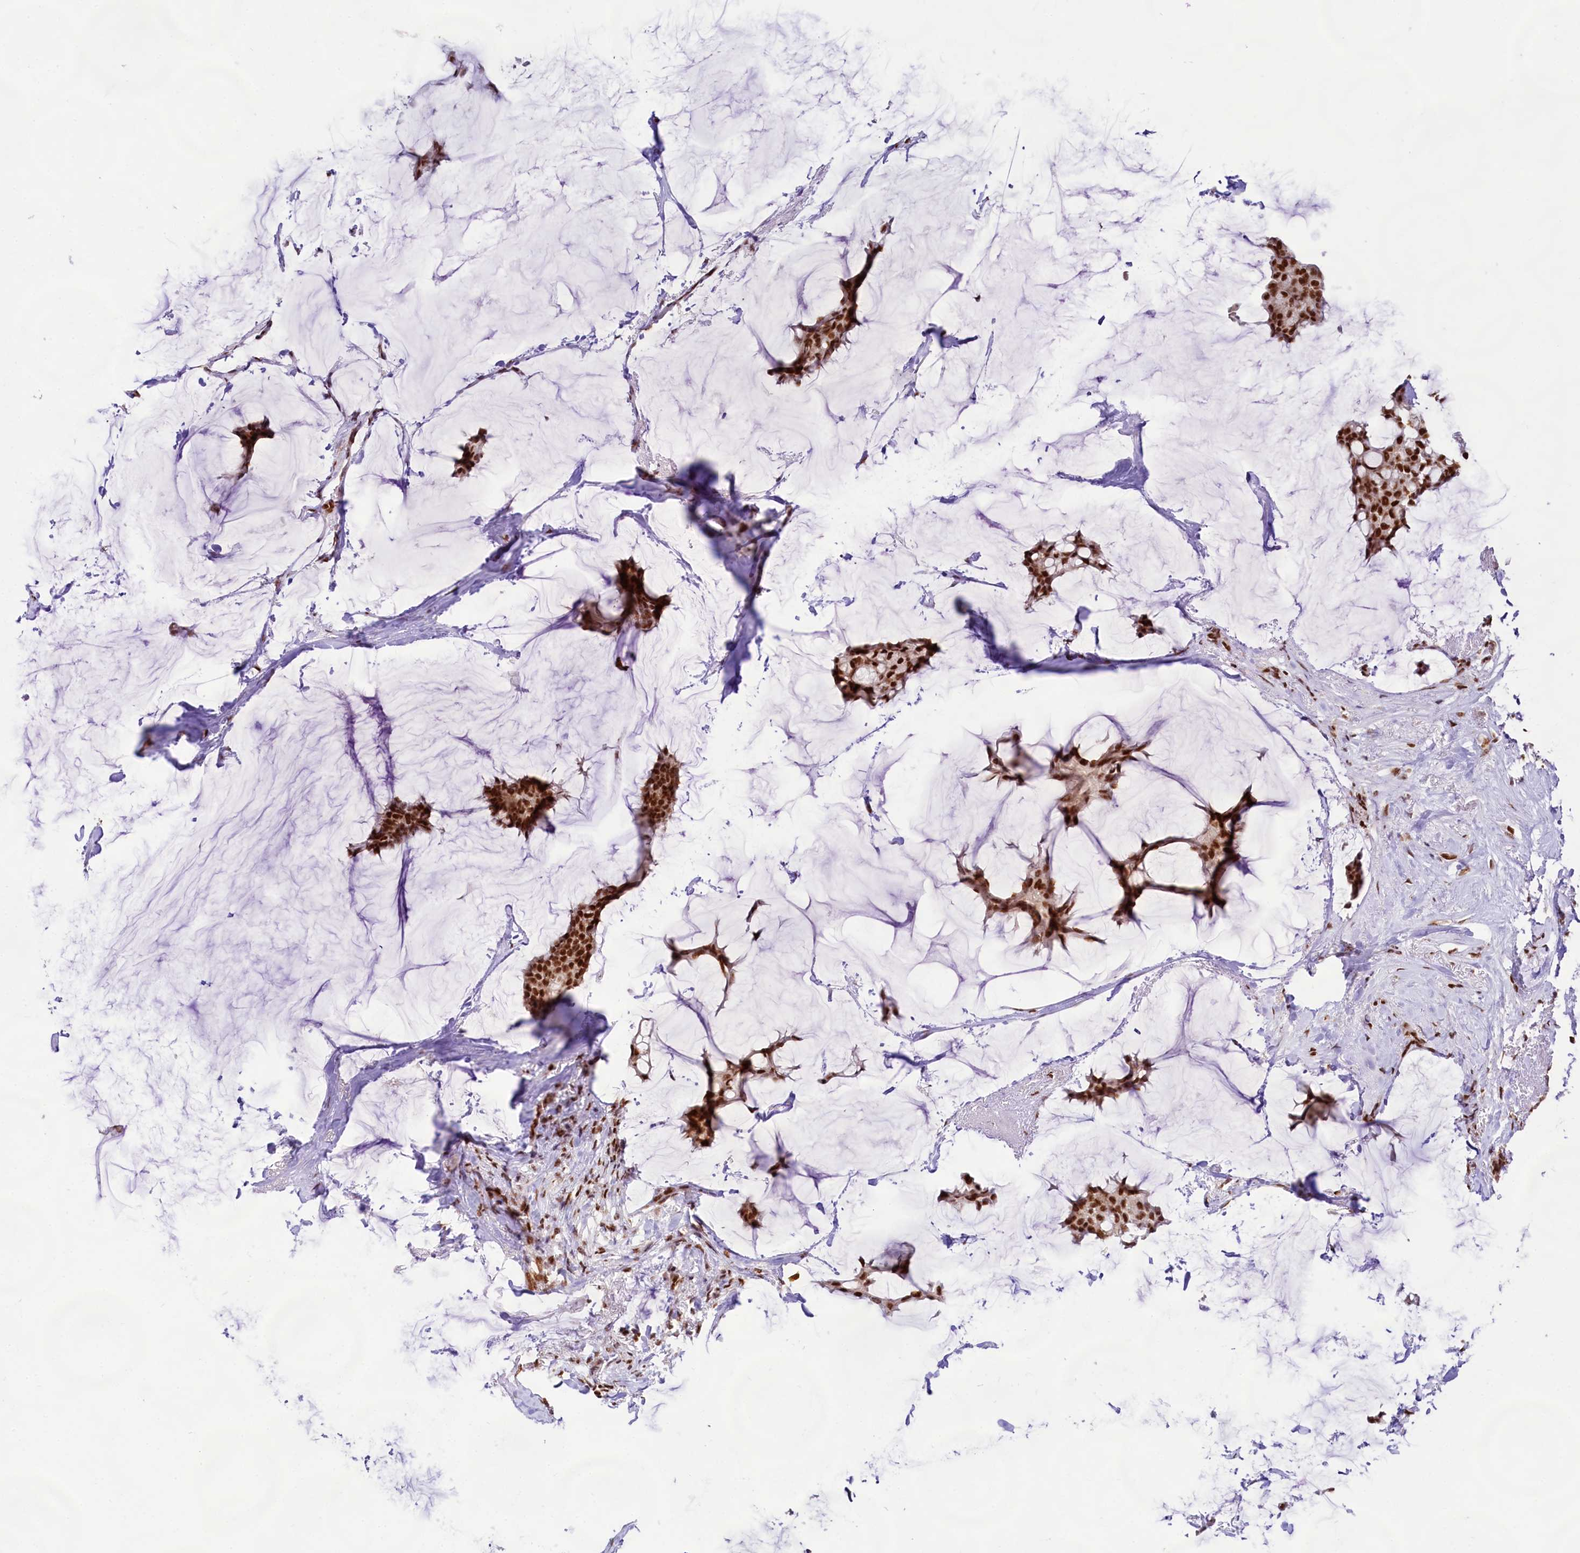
{"staining": {"intensity": "strong", "quantity": ">75%", "location": "nuclear"}, "tissue": "breast cancer", "cell_type": "Tumor cells", "image_type": "cancer", "snomed": [{"axis": "morphology", "description": "Duct carcinoma"}, {"axis": "topography", "description": "Breast"}], "caption": "About >75% of tumor cells in breast cancer exhibit strong nuclear protein staining as visualized by brown immunohistochemical staining.", "gene": "HIRA", "patient": {"sex": "female", "age": 93}}